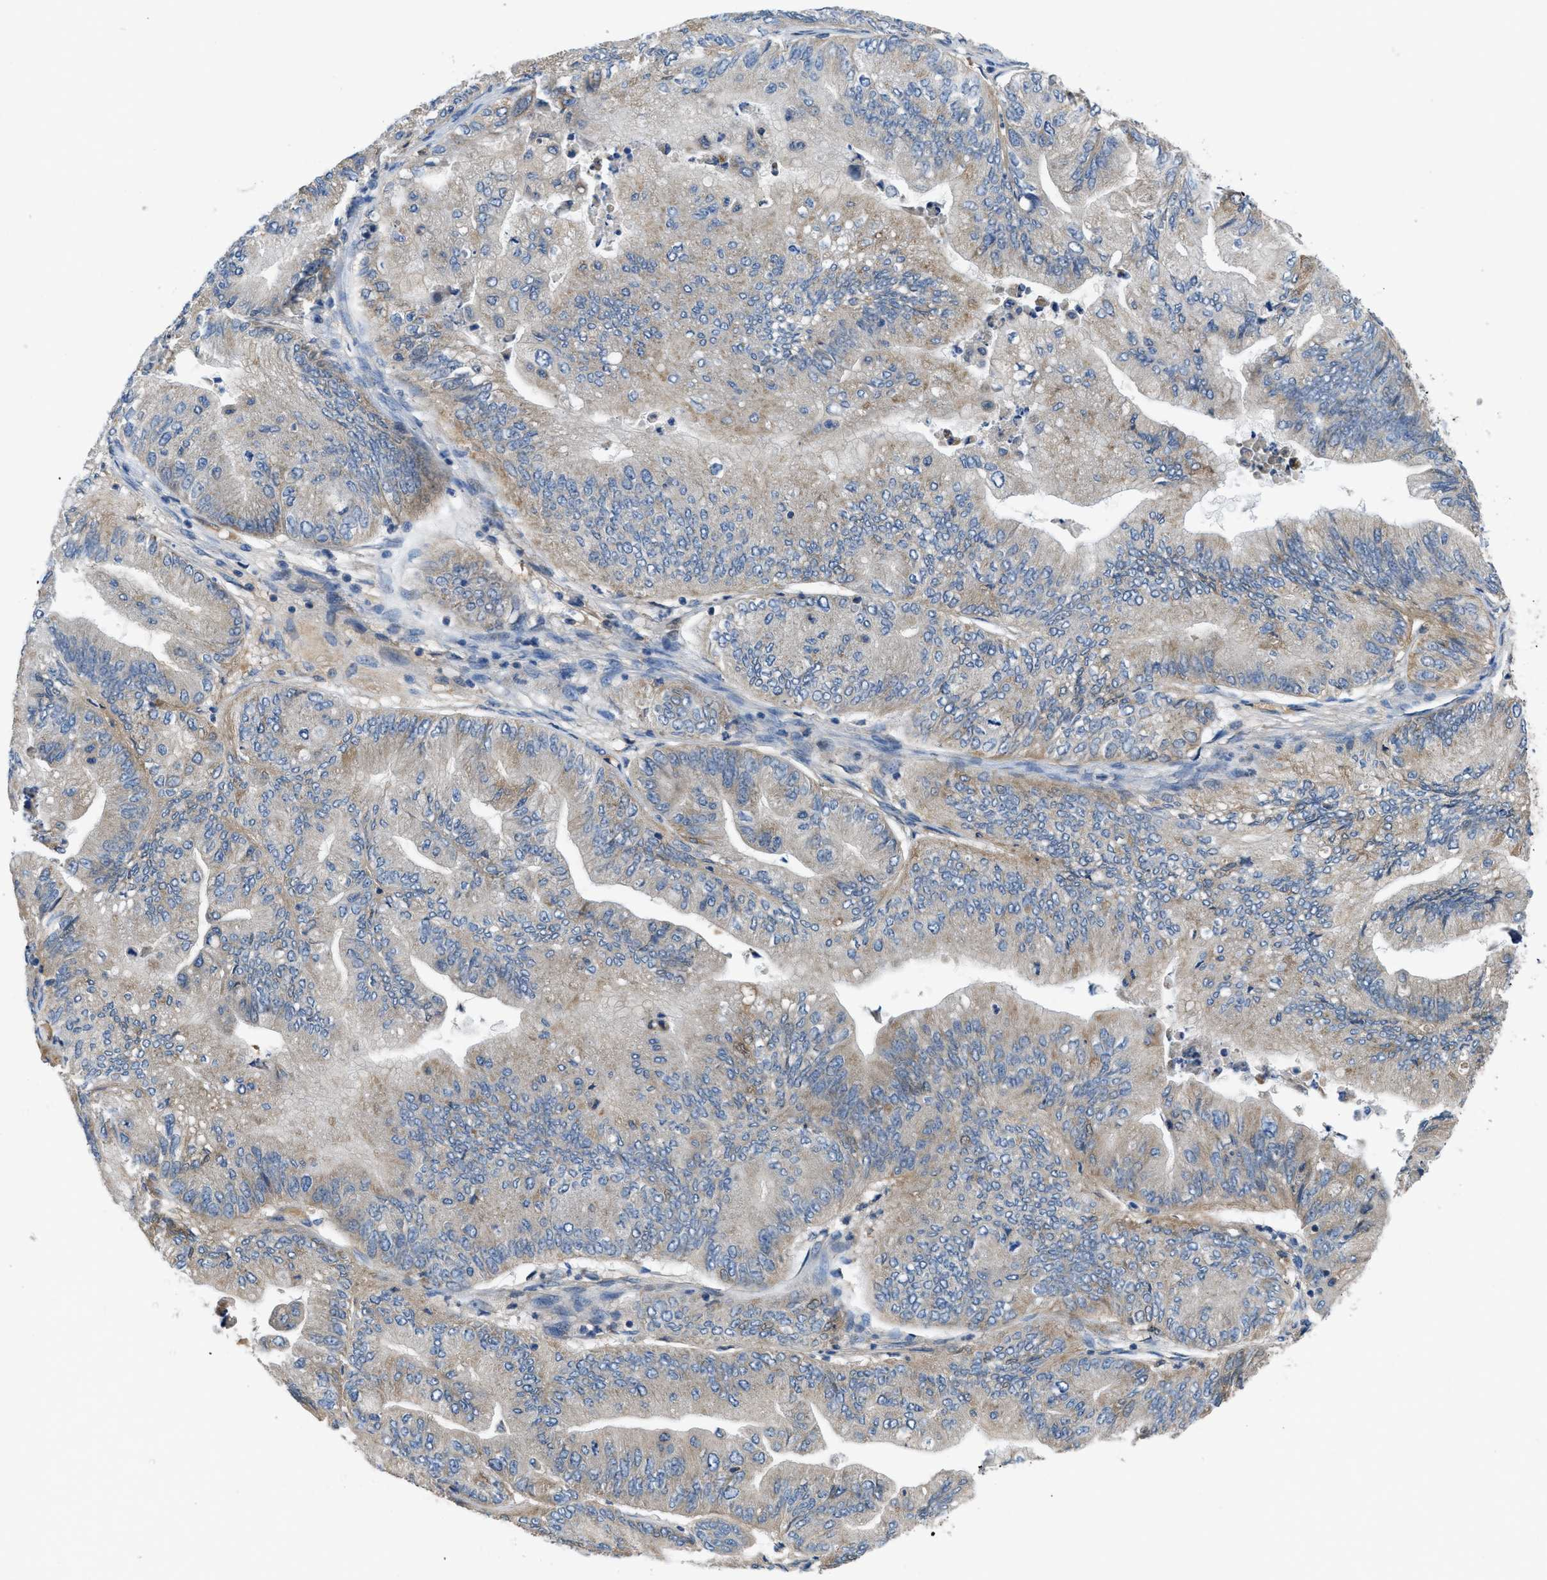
{"staining": {"intensity": "weak", "quantity": "<25%", "location": "cytoplasmic/membranous"}, "tissue": "ovarian cancer", "cell_type": "Tumor cells", "image_type": "cancer", "snomed": [{"axis": "morphology", "description": "Cystadenocarcinoma, mucinous, NOS"}, {"axis": "topography", "description": "Ovary"}], "caption": "Immunohistochemical staining of ovarian cancer demonstrates no significant staining in tumor cells.", "gene": "PNKD", "patient": {"sex": "female", "age": 61}}